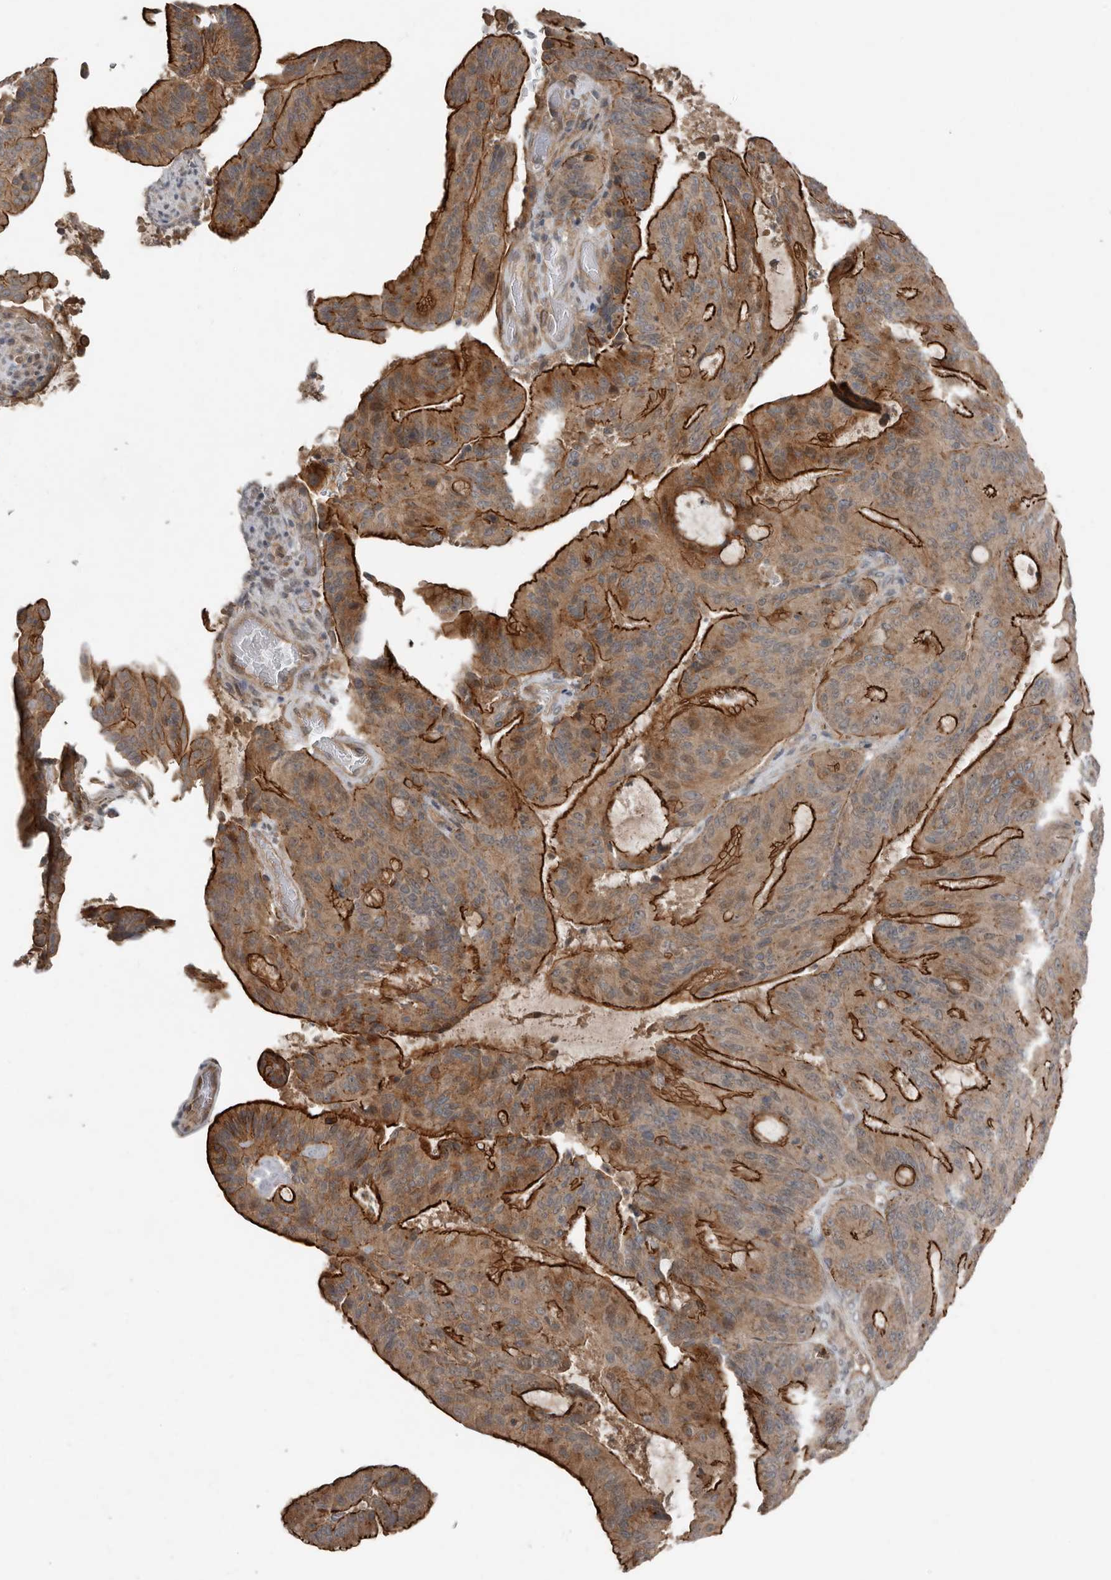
{"staining": {"intensity": "strong", "quantity": "25%-75%", "location": "cytoplasmic/membranous"}, "tissue": "liver cancer", "cell_type": "Tumor cells", "image_type": "cancer", "snomed": [{"axis": "morphology", "description": "Normal tissue, NOS"}, {"axis": "morphology", "description": "Cholangiocarcinoma"}, {"axis": "topography", "description": "Liver"}, {"axis": "topography", "description": "Peripheral nerve tissue"}], "caption": "Immunohistochemistry micrograph of human liver cancer (cholangiocarcinoma) stained for a protein (brown), which reveals high levels of strong cytoplasmic/membranous expression in about 25%-75% of tumor cells.", "gene": "TEAD3", "patient": {"sex": "female", "age": 73}}